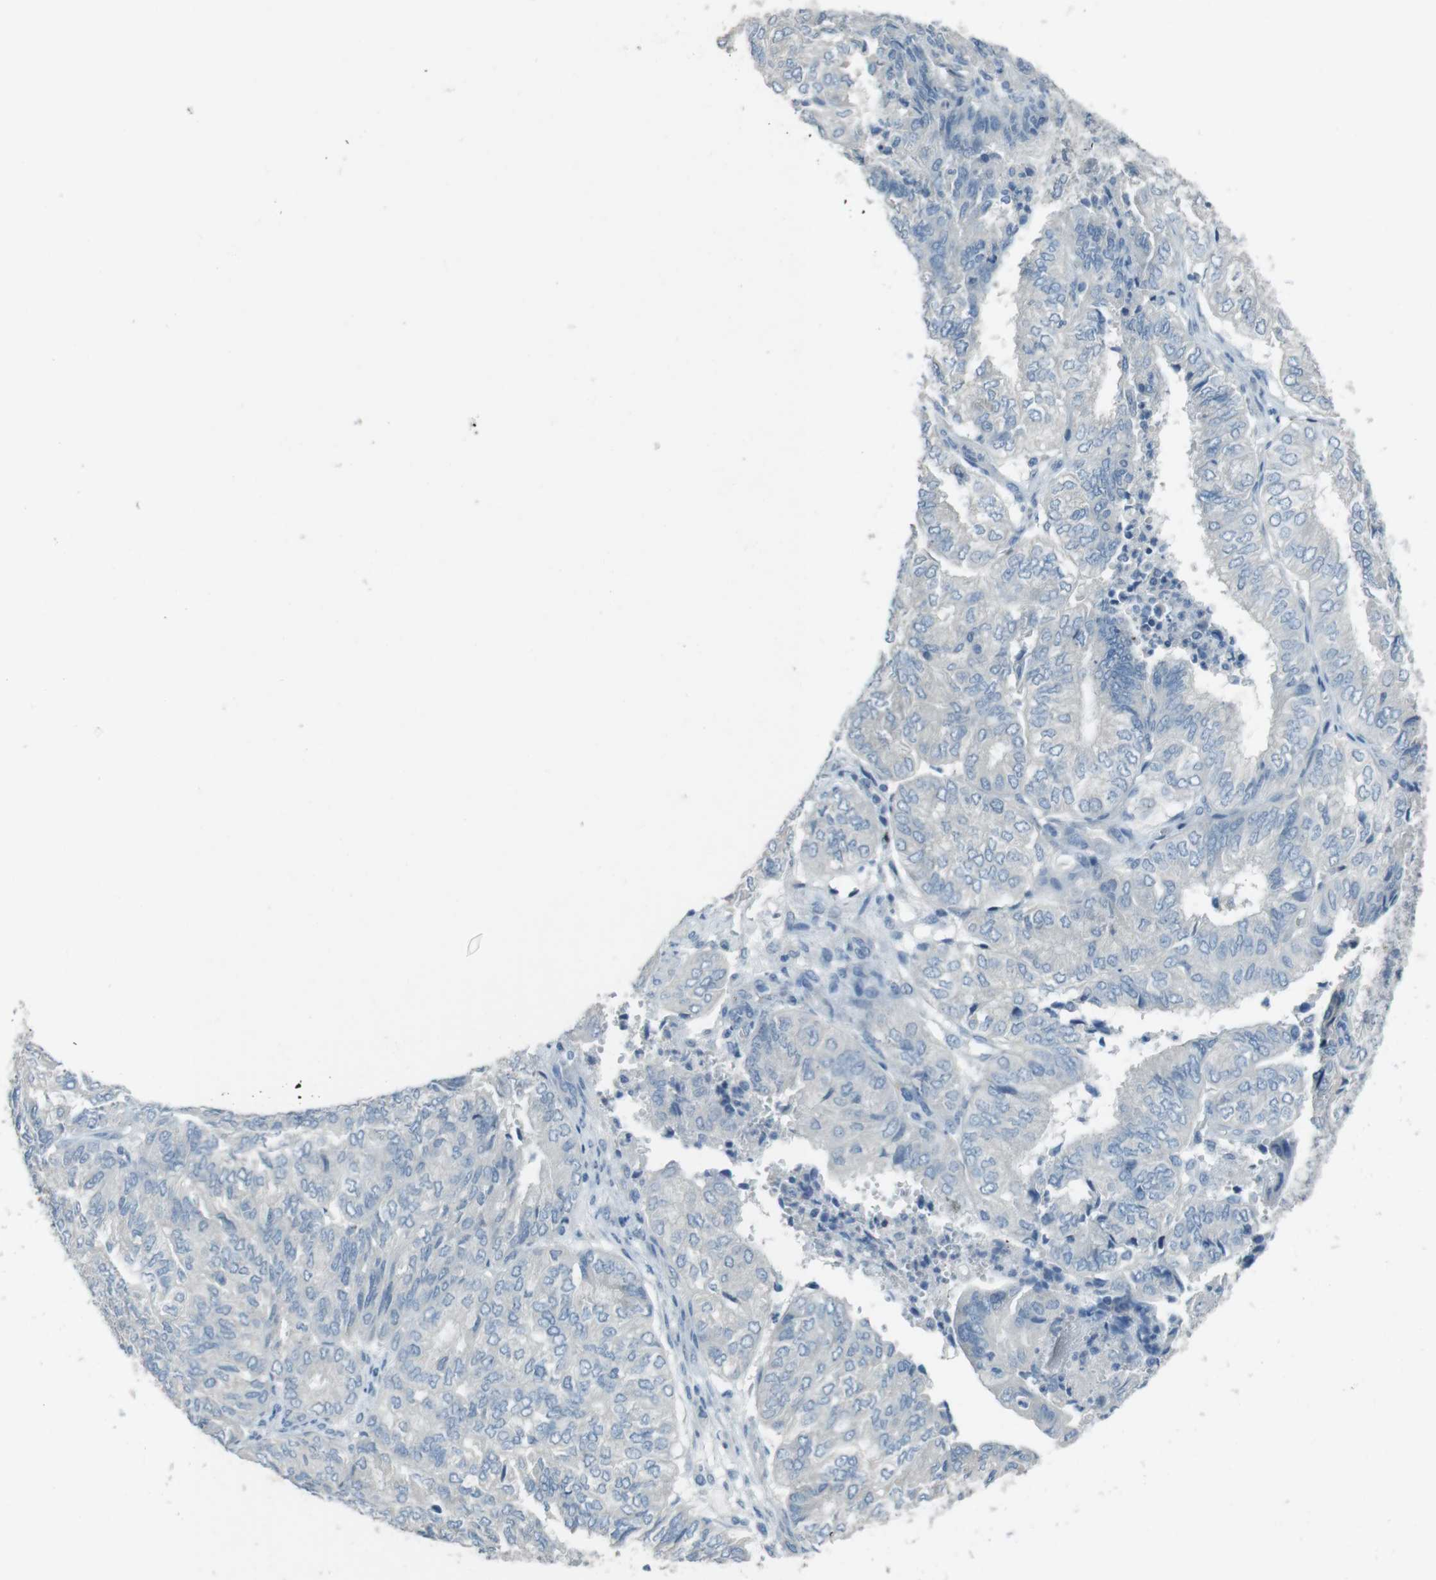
{"staining": {"intensity": "negative", "quantity": "none", "location": "none"}, "tissue": "endometrial cancer", "cell_type": "Tumor cells", "image_type": "cancer", "snomed": [{"axis": "morphology", "description": "Adenocarcinoma, NOS"}, {"axis": "topography", "description": "Uterus"}], "caption": "There is no significant staining in tumor cells of endometrial adenocarcinoma.", "gene": "ENTPD7", "patient": {"sex": "female", "age": 60}}